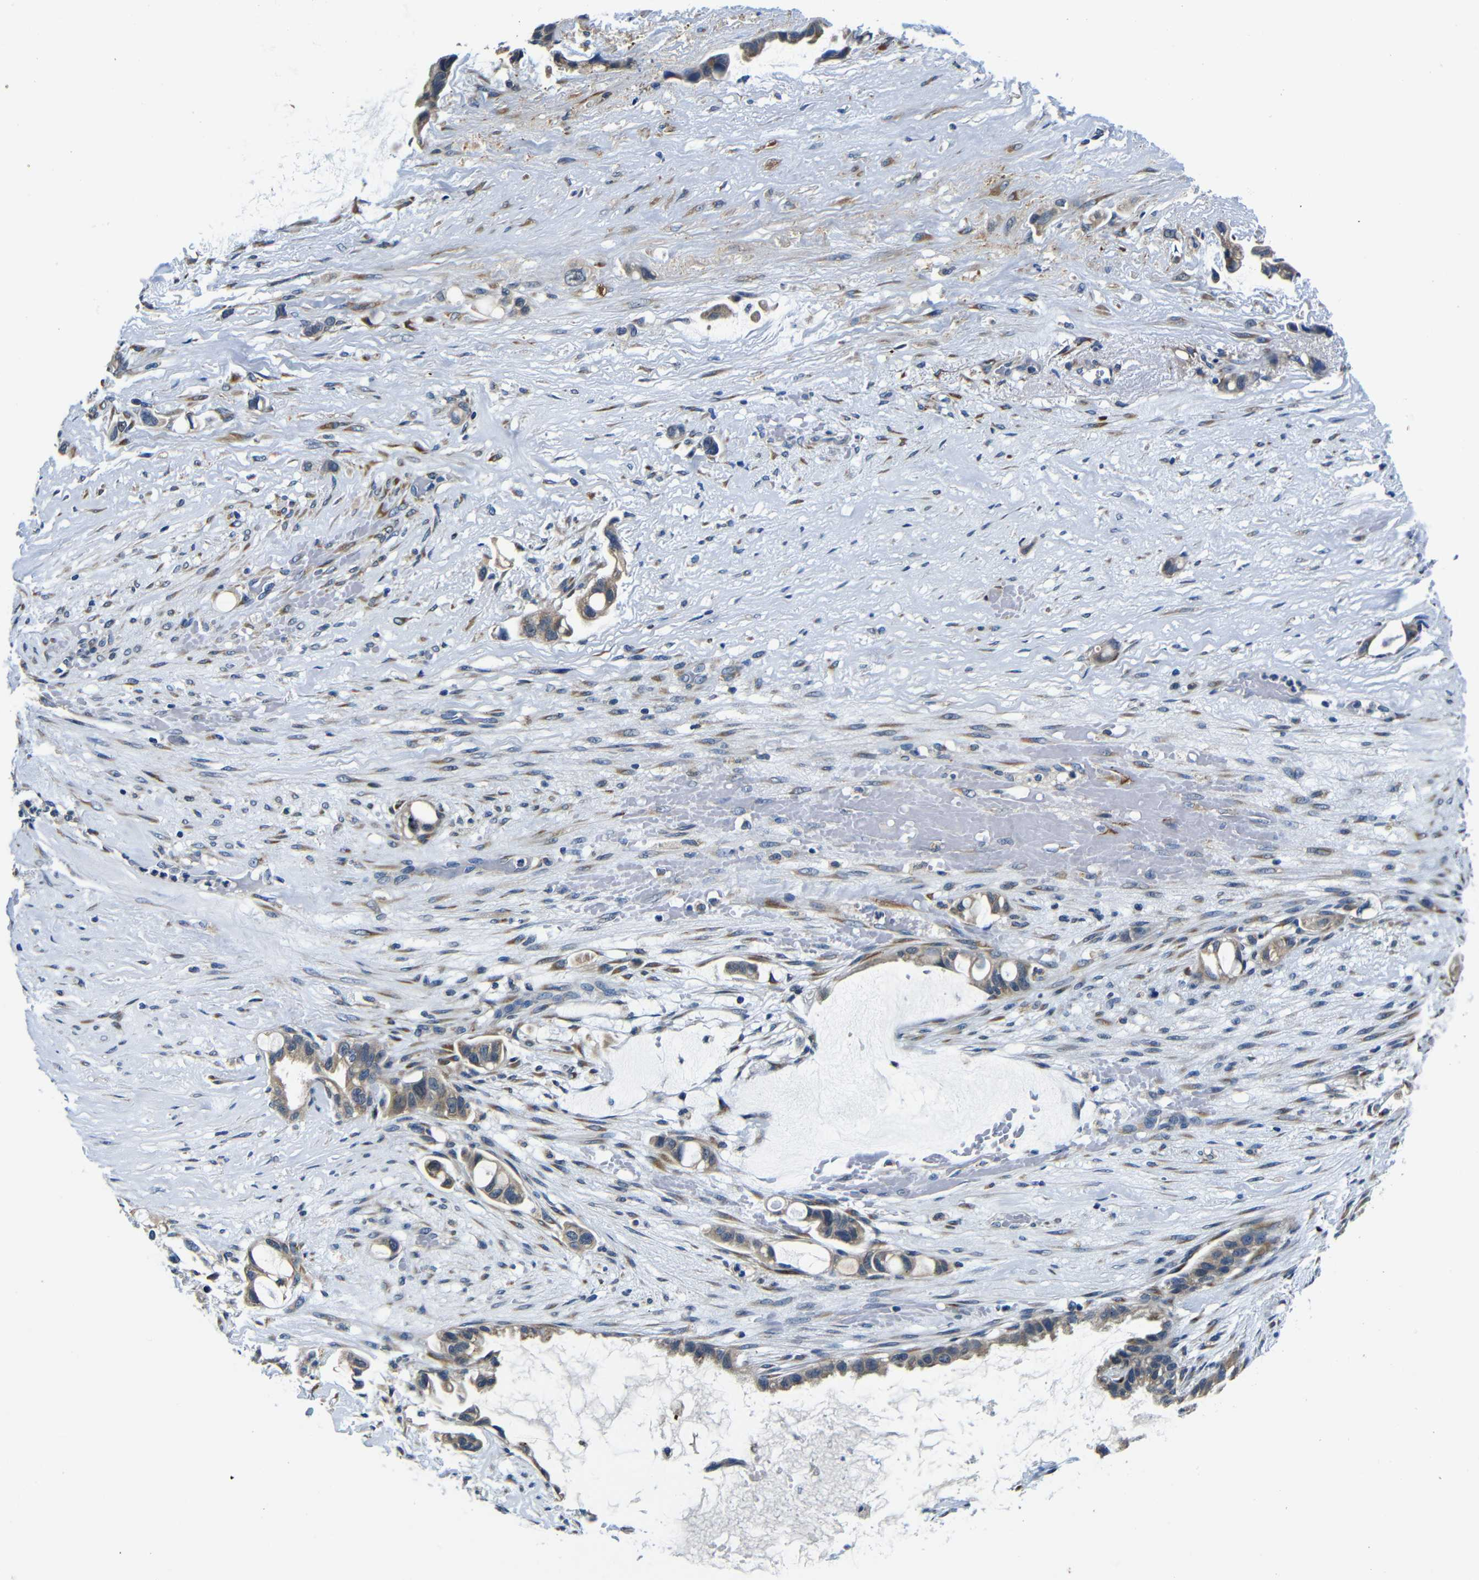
{"staining": {"intensity": "moderate", "quantity": ">75%", "location": "cytoplasmic/membranous"}, "tissue": "liver cancer", "cell_type": "Tumor cells", "image_type": "cancer", "snomed": [{"axis": "morphology", "description": "Cholangiocarcinoma"}, {"axis": "topography", "description": "Liver"}], "caption": "Protein expression analysis of human cholangiocarcinoma (liver) reveals moderate cytoplasmic/membranous staining in approximately >75% of tumor cells.", "gene": "FKBP14", "patient": {"sex": "female", "age": 65}}